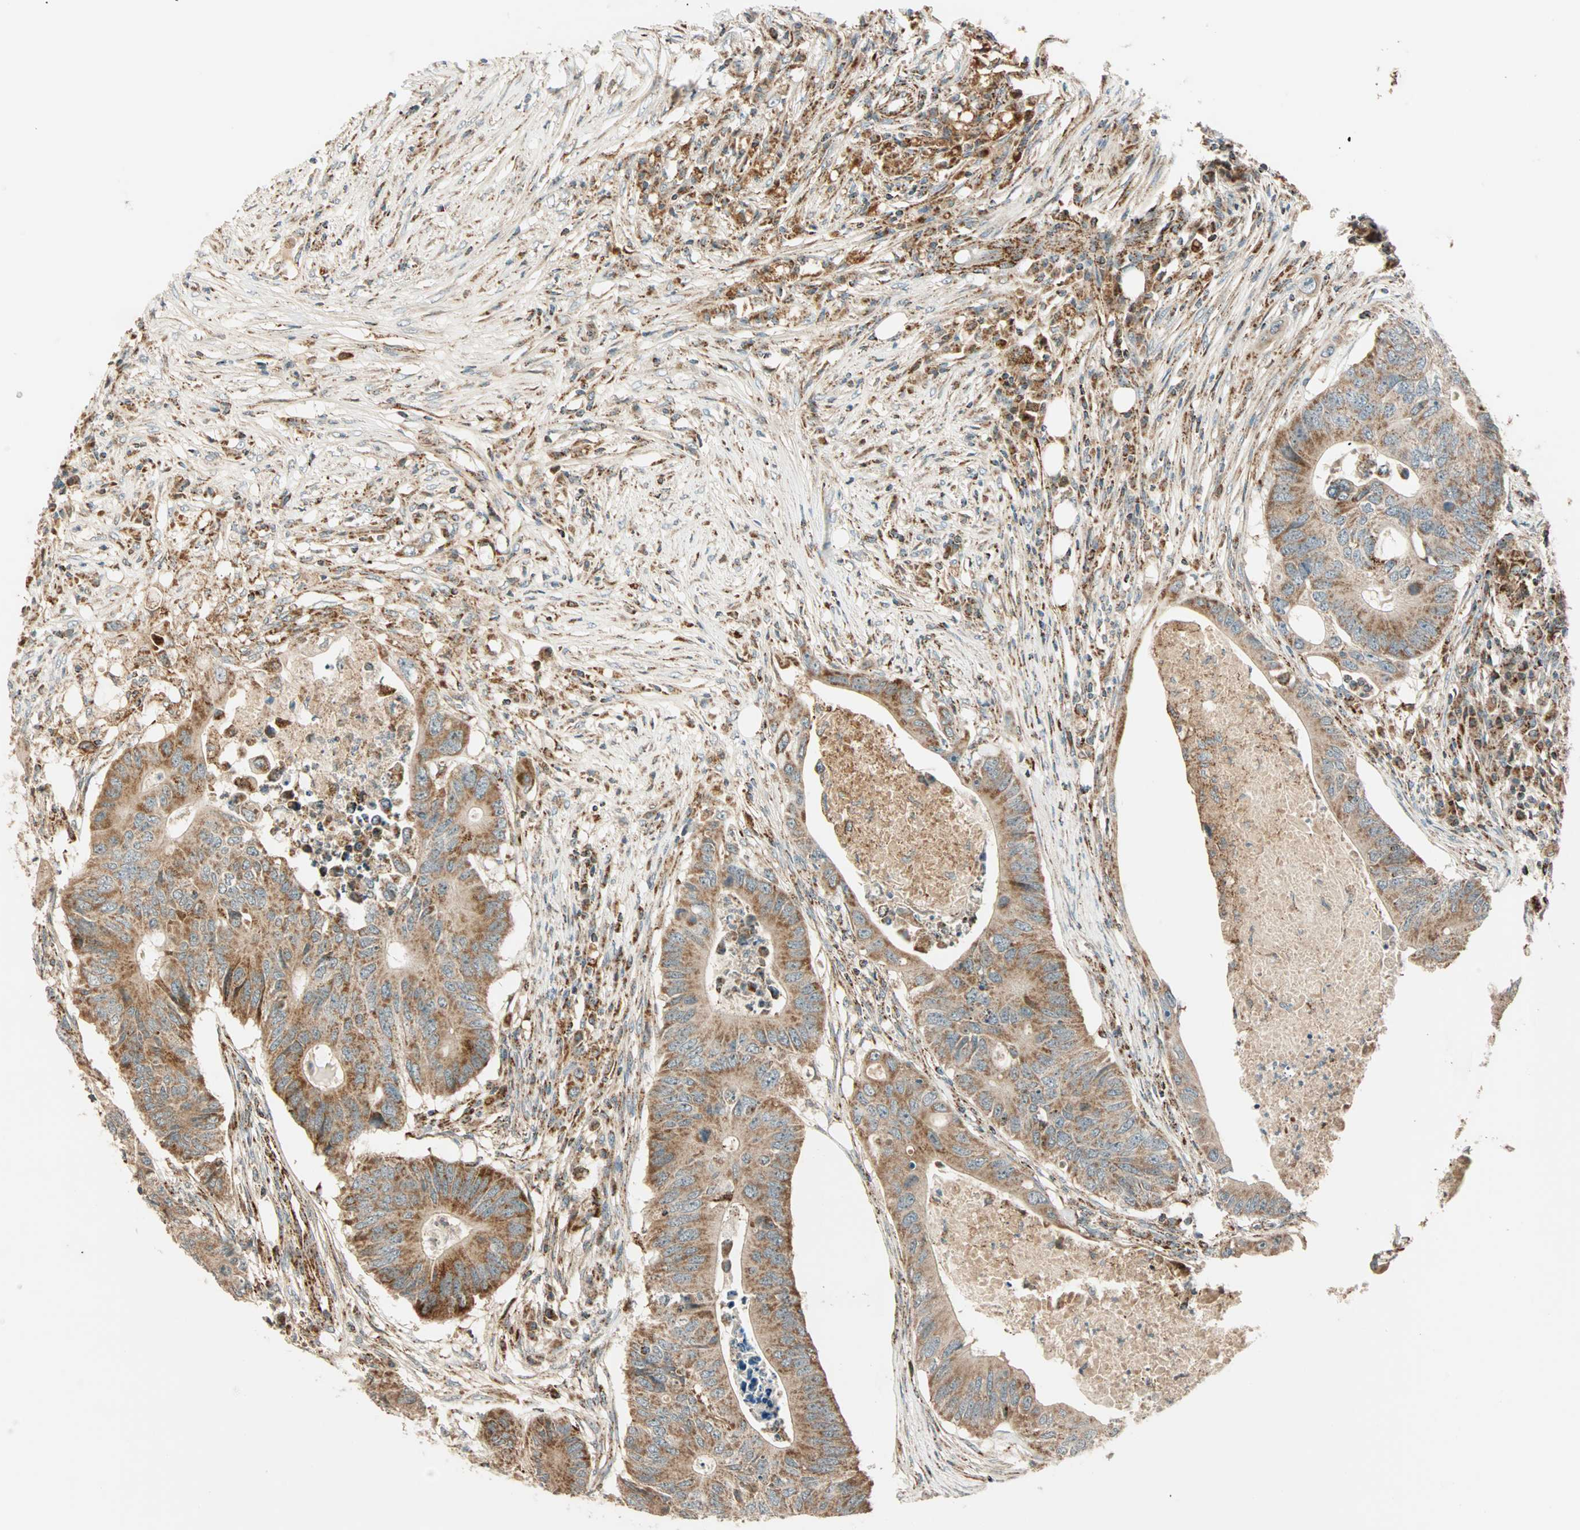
{"staining": {"intensity": "moderate", "quantity": ">75%", "location": "cytoplasmic/membranous"}, "tissue": "colorectal cancer", "cell_type": "Tumor cells", "image_type": "cancer", "snomed": [{"axis": "morphology", "description": "Adenocarcinoma, NOS"}, {"axis": "topography", "description": "Colon"}], "caption": "IHC (DAB) staining of human colorectal cancer (adenocarcinoma) reveals moderate cytoplasmic/membranous protein staining in about >75% of tumor cells.", "gene": "SPRY4", "patient": {"sex": "male", "age": 71}}